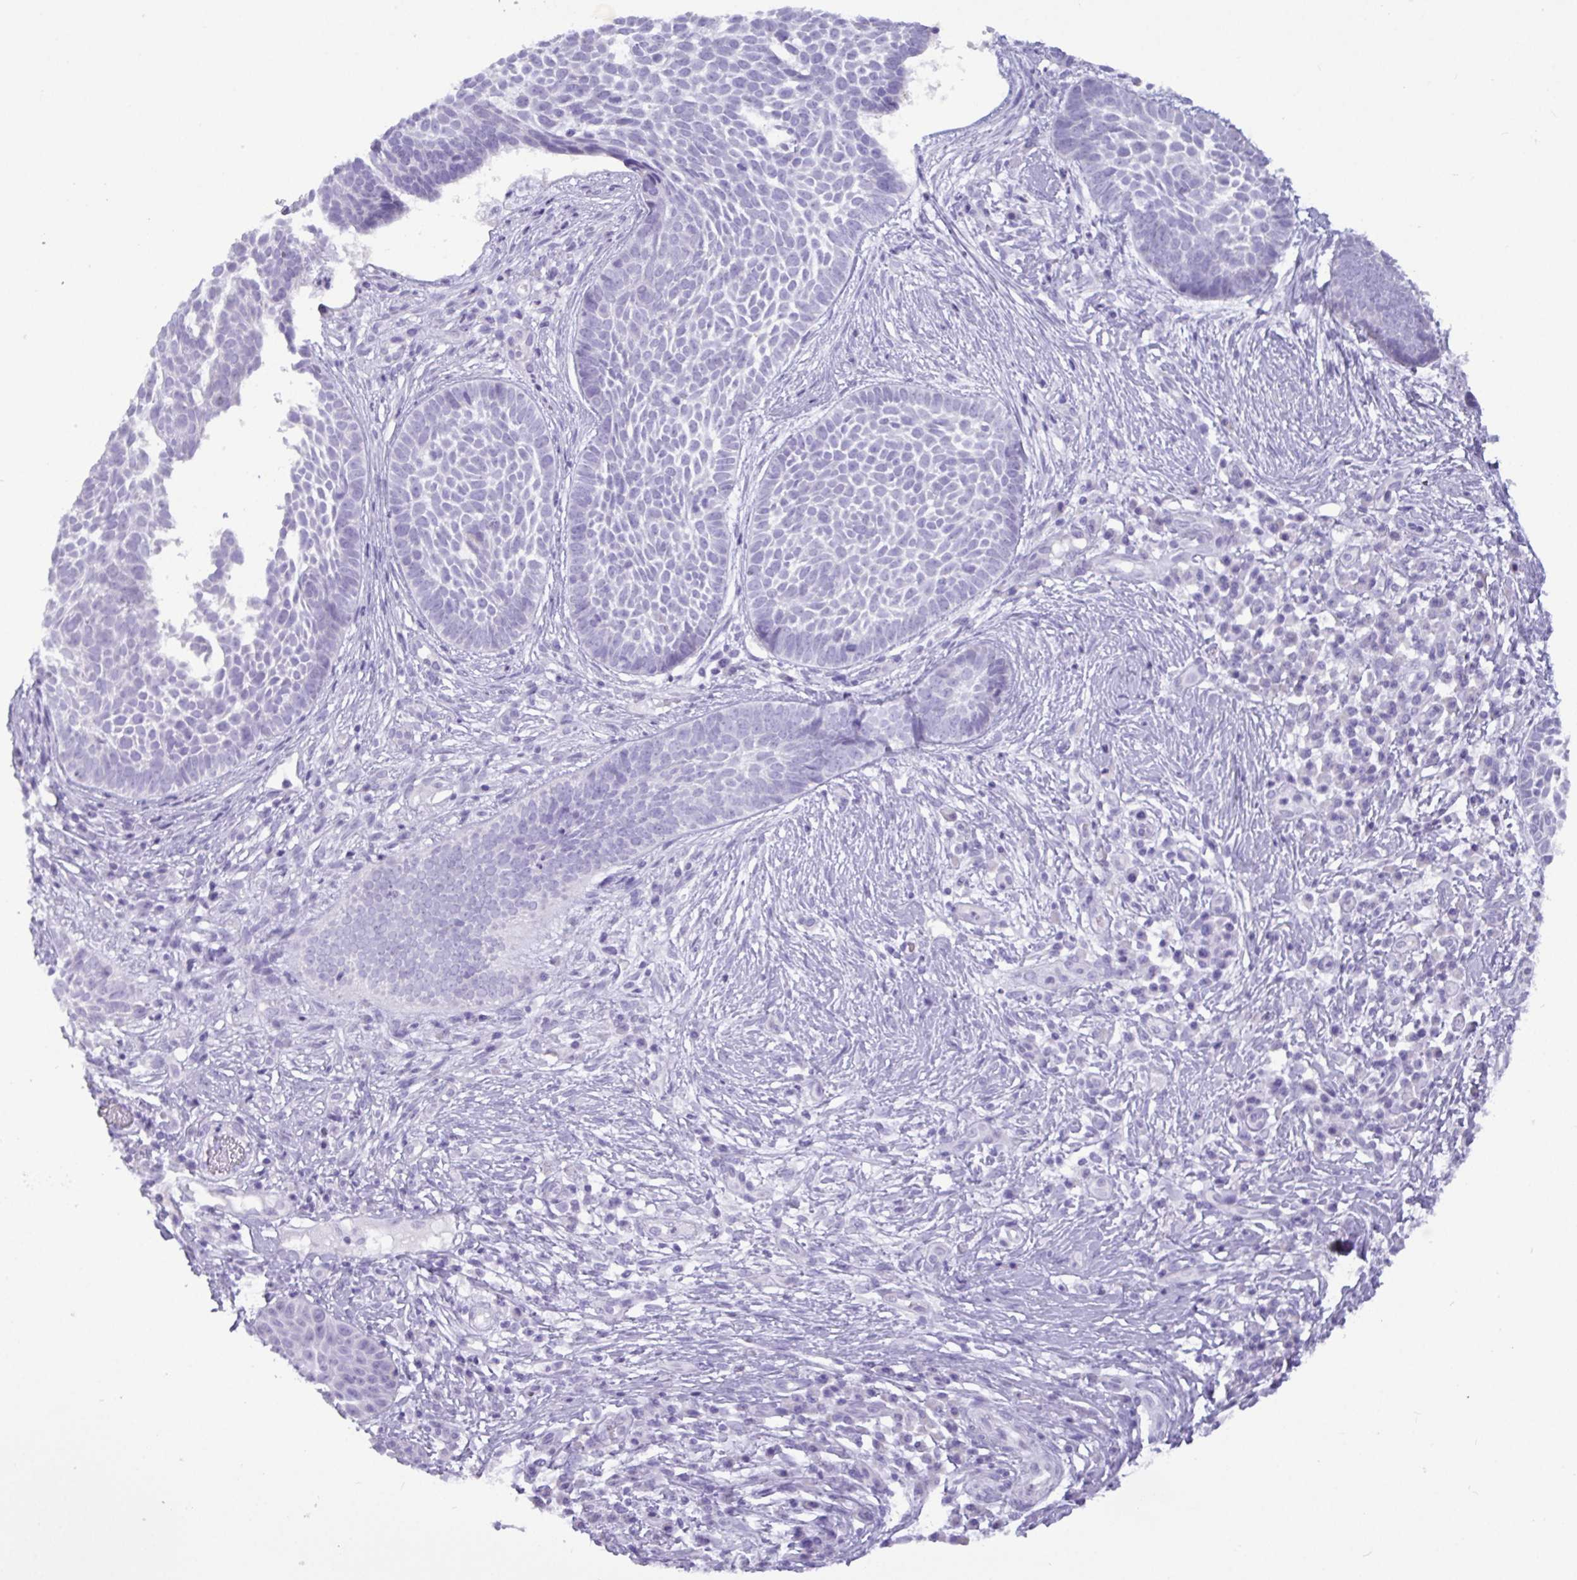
{"staining": {"intensity": "negative", "quantity": "none", "location": "none"}, "tissue": "skin cancer", "cell_type": "Tumor cells", "image_type": "cancer", "snomed": [{"axis": "morphology", "description": "Basal cell carcinoma"}, {"axis": "topography", "description": "Skin"}], "caption": "Immunohistochemical staining of basal cell carcinoma (skin) displays no significant positivity in tumor cells. The staining is performed using DAB brown chromogen with nuclei counter-stained in using hematoxylin.", "gene": "C4orf33", "patient": {"sex": "female", "age": 89}}